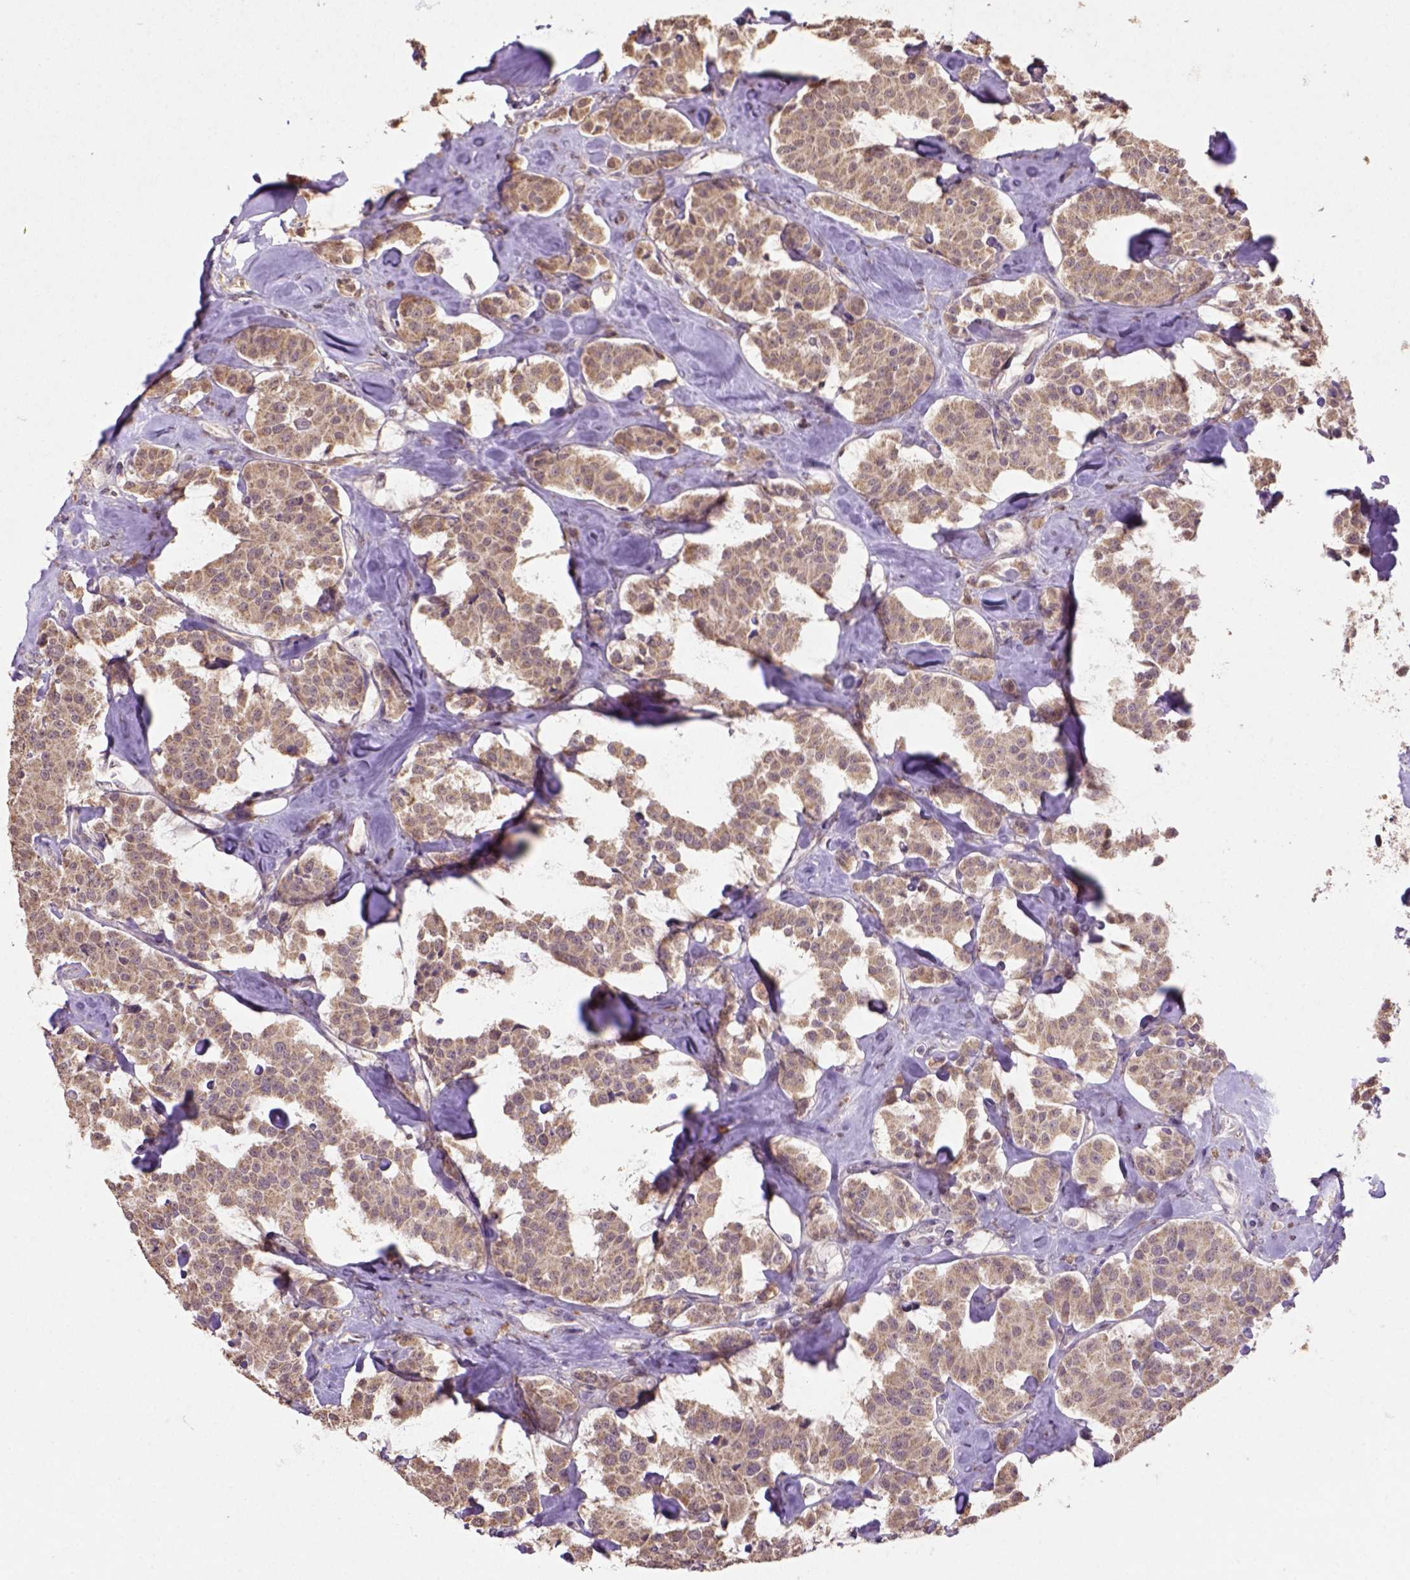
{"staining": {"intensity": "moderate", "quantity": ">75%", "location": "cytoplasmic/membranous"}, "tissue": "carcinoid", "cell_type": "Tumor cells", "image_type": "cancer", "snomed": [{"axis": "morphology", "description": "Carcinoid, malignant, NOS"}, {"axis": "topography", "description": "Pancreas"}], "caption": "Approximately >75% of tumor cells in human carcinoid reveal moderate cytoplasmic/membranous protein expression as visualized by brown immunohistochemical staining.", "gene": "NUDT10", "patient": {"sex": "male", "age": 41}}